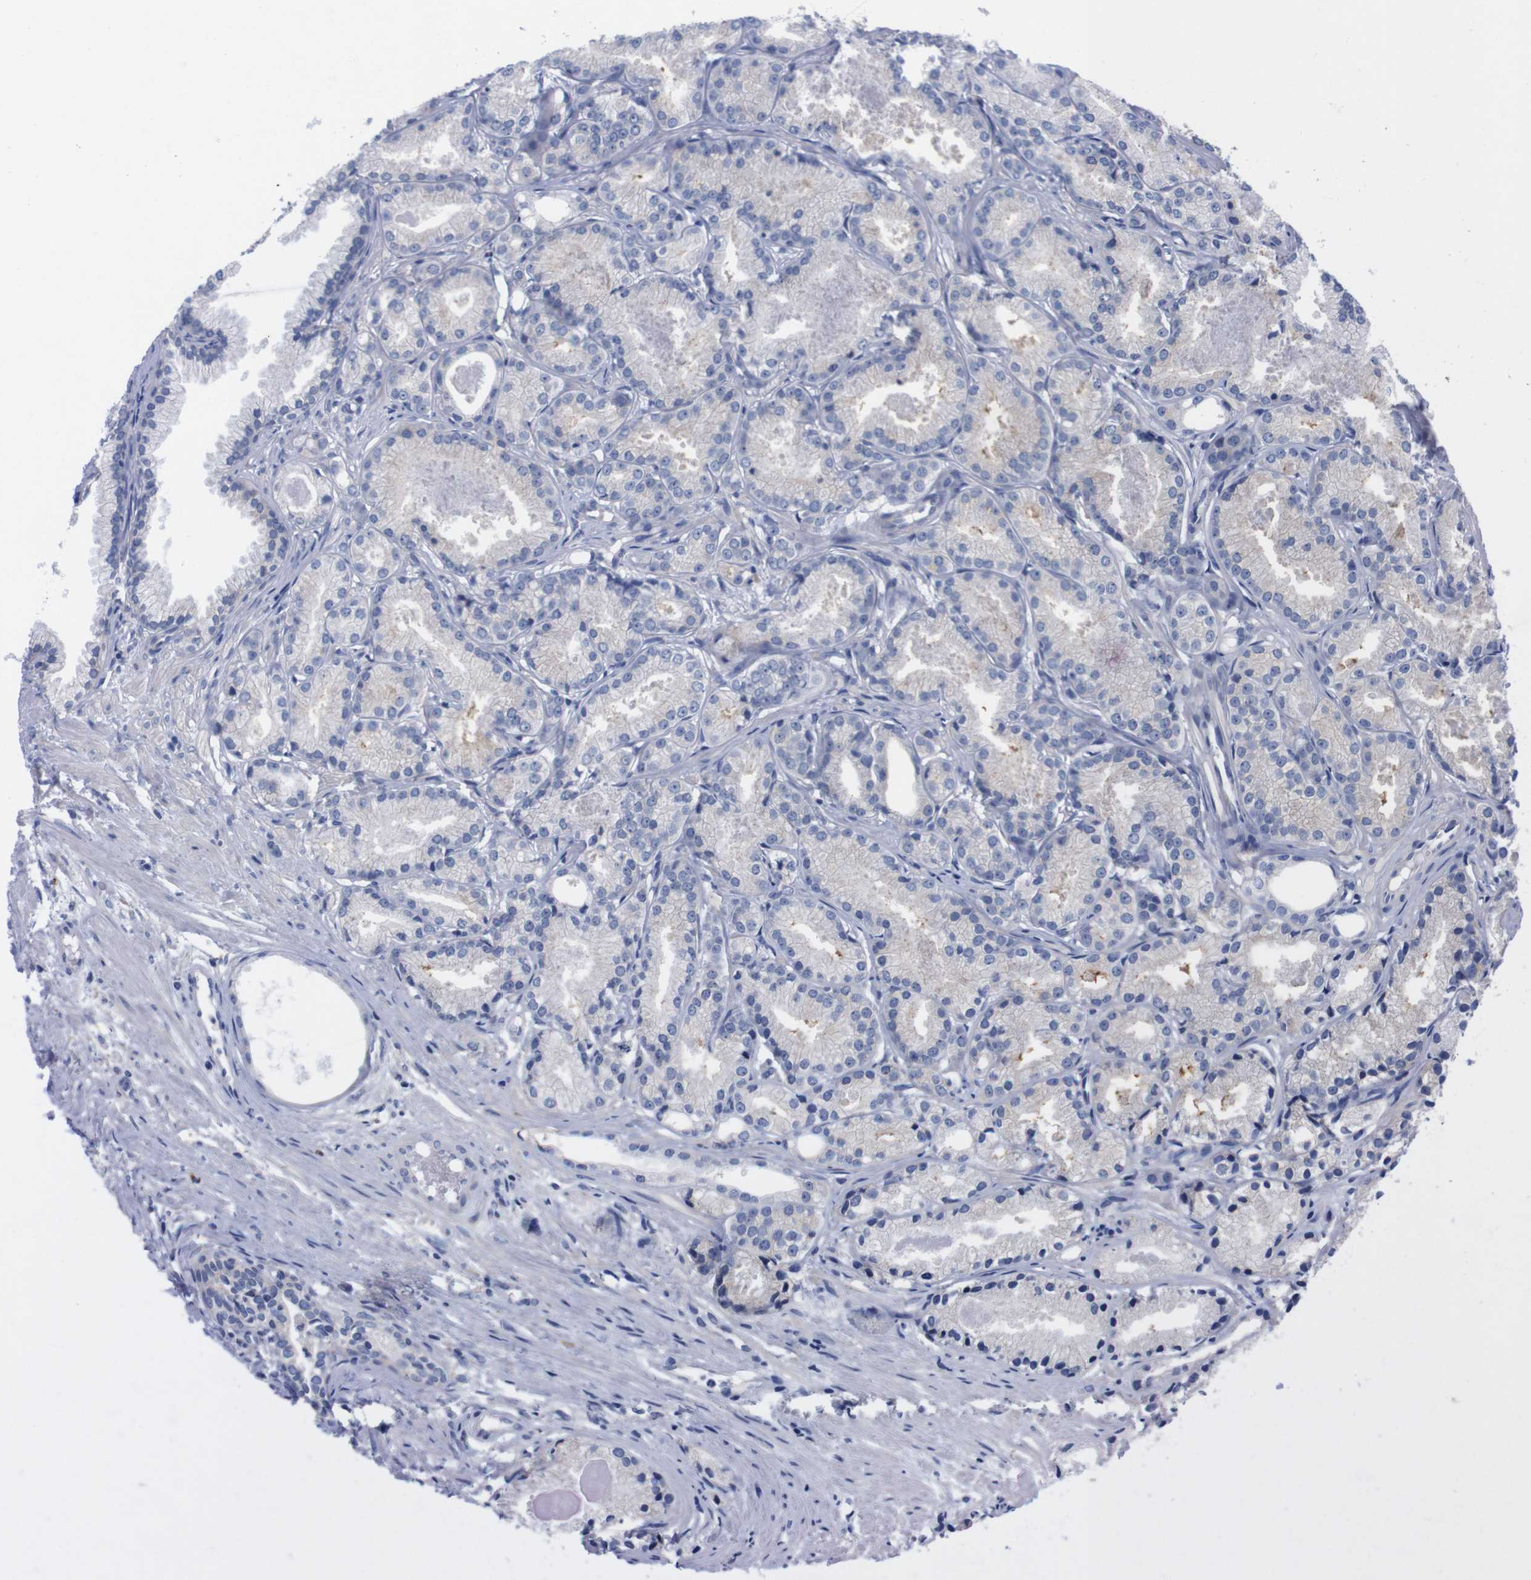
{"staining": {"intensity": "negative", "quantity": "none", "location": "none"}, "tissue": "prostate cancer", "cell_type": "Tumor cells", "image_type": "cancer", "snomed": [{"axis": "morphology", "description": "Adenocarcinoma, Low grade"}, {"axis": "topography", "description": "Prostate"}], "caption": "There is no significant staining in tumor cells of prostate cancer.", "gene": "NEBL", "patient": {"sex": "male", "age": 72}}